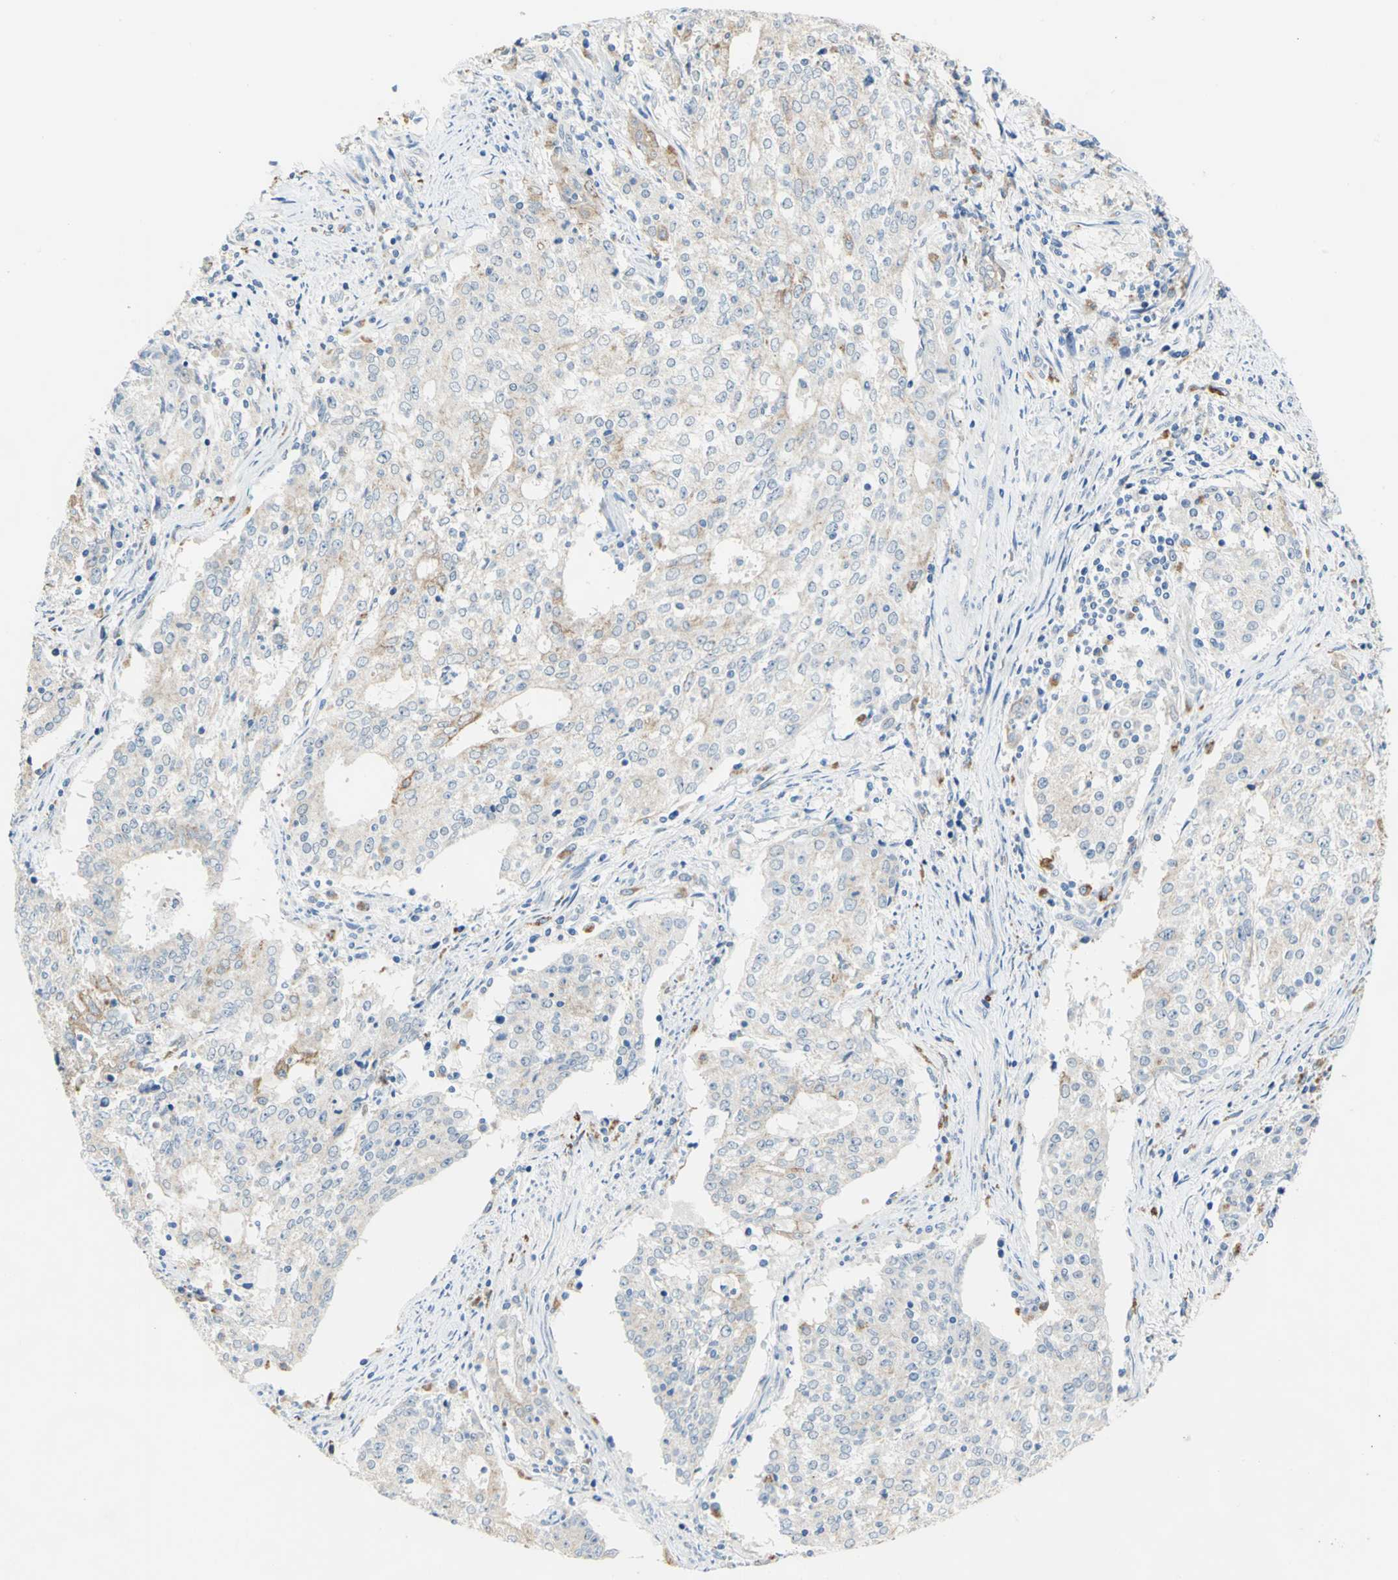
{"staining": {"intensity": "weak", "quantity": ">75%", "location": "cytoplasmic/membranous"}, "tissue": "cervical cancer", "cell_type": "Tumor cells", "image_type": "cancer", "snomed": [{"axis": "morphology", "description": "Adenocarcinoma, NOS"}, {"axis": "topography", "description": "Cervix"}], "caption": "Brown immunohistochemical staining in cervical cancer (adenocarcinoma) reveals weak cytoplasmic/membranous positivity in about >75% of tumor cells. (DAB (3,3'-diaminobenzidine) = brown stain, brightfield microscopy at high magnification).", "gene": "RASD2", "patient": {"sex": "female", "age": 44}}